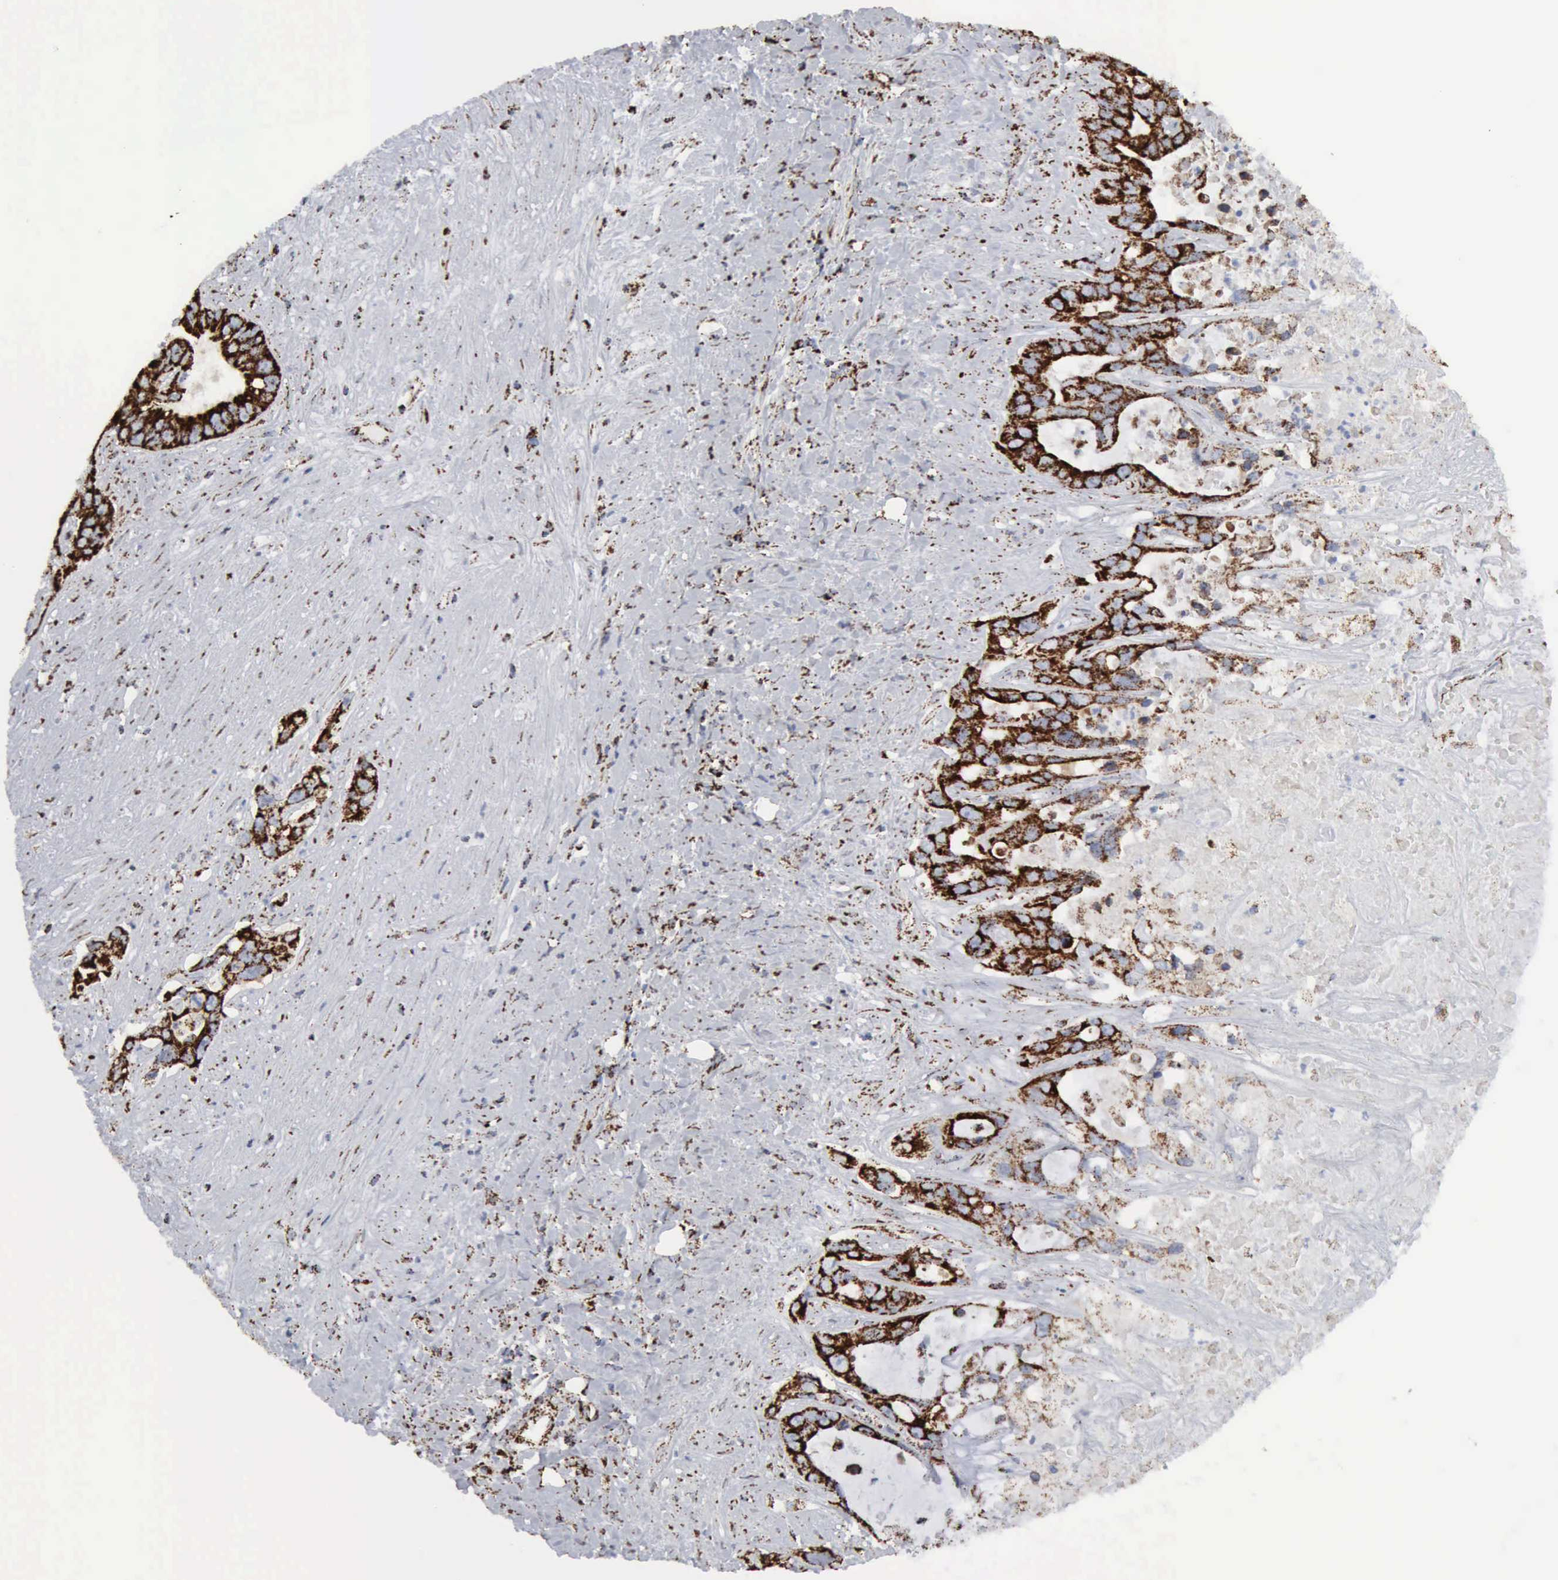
{"staining": {"intensity": "strong", "quantity": ">75%", "location": "cytoplasmic/membranous"}, "tissue": "liver cancer", "cell_type": "Tumor cells", "image_type": "cancer", "snomed": [{"axis": "morphology", "description": "Cholangiocarcinoma"}, {"axis": "topography", "description": "Liver"}], "caption": "Tumor cells reveal strong cytoplasmic/membranous positivity in approximately >75% of cells in liver cancer. (DAB = brown stain, brightfield microscopy at high magnification).", "gene": "ACO2", "patient": {"sex": "female", "age": 65}}